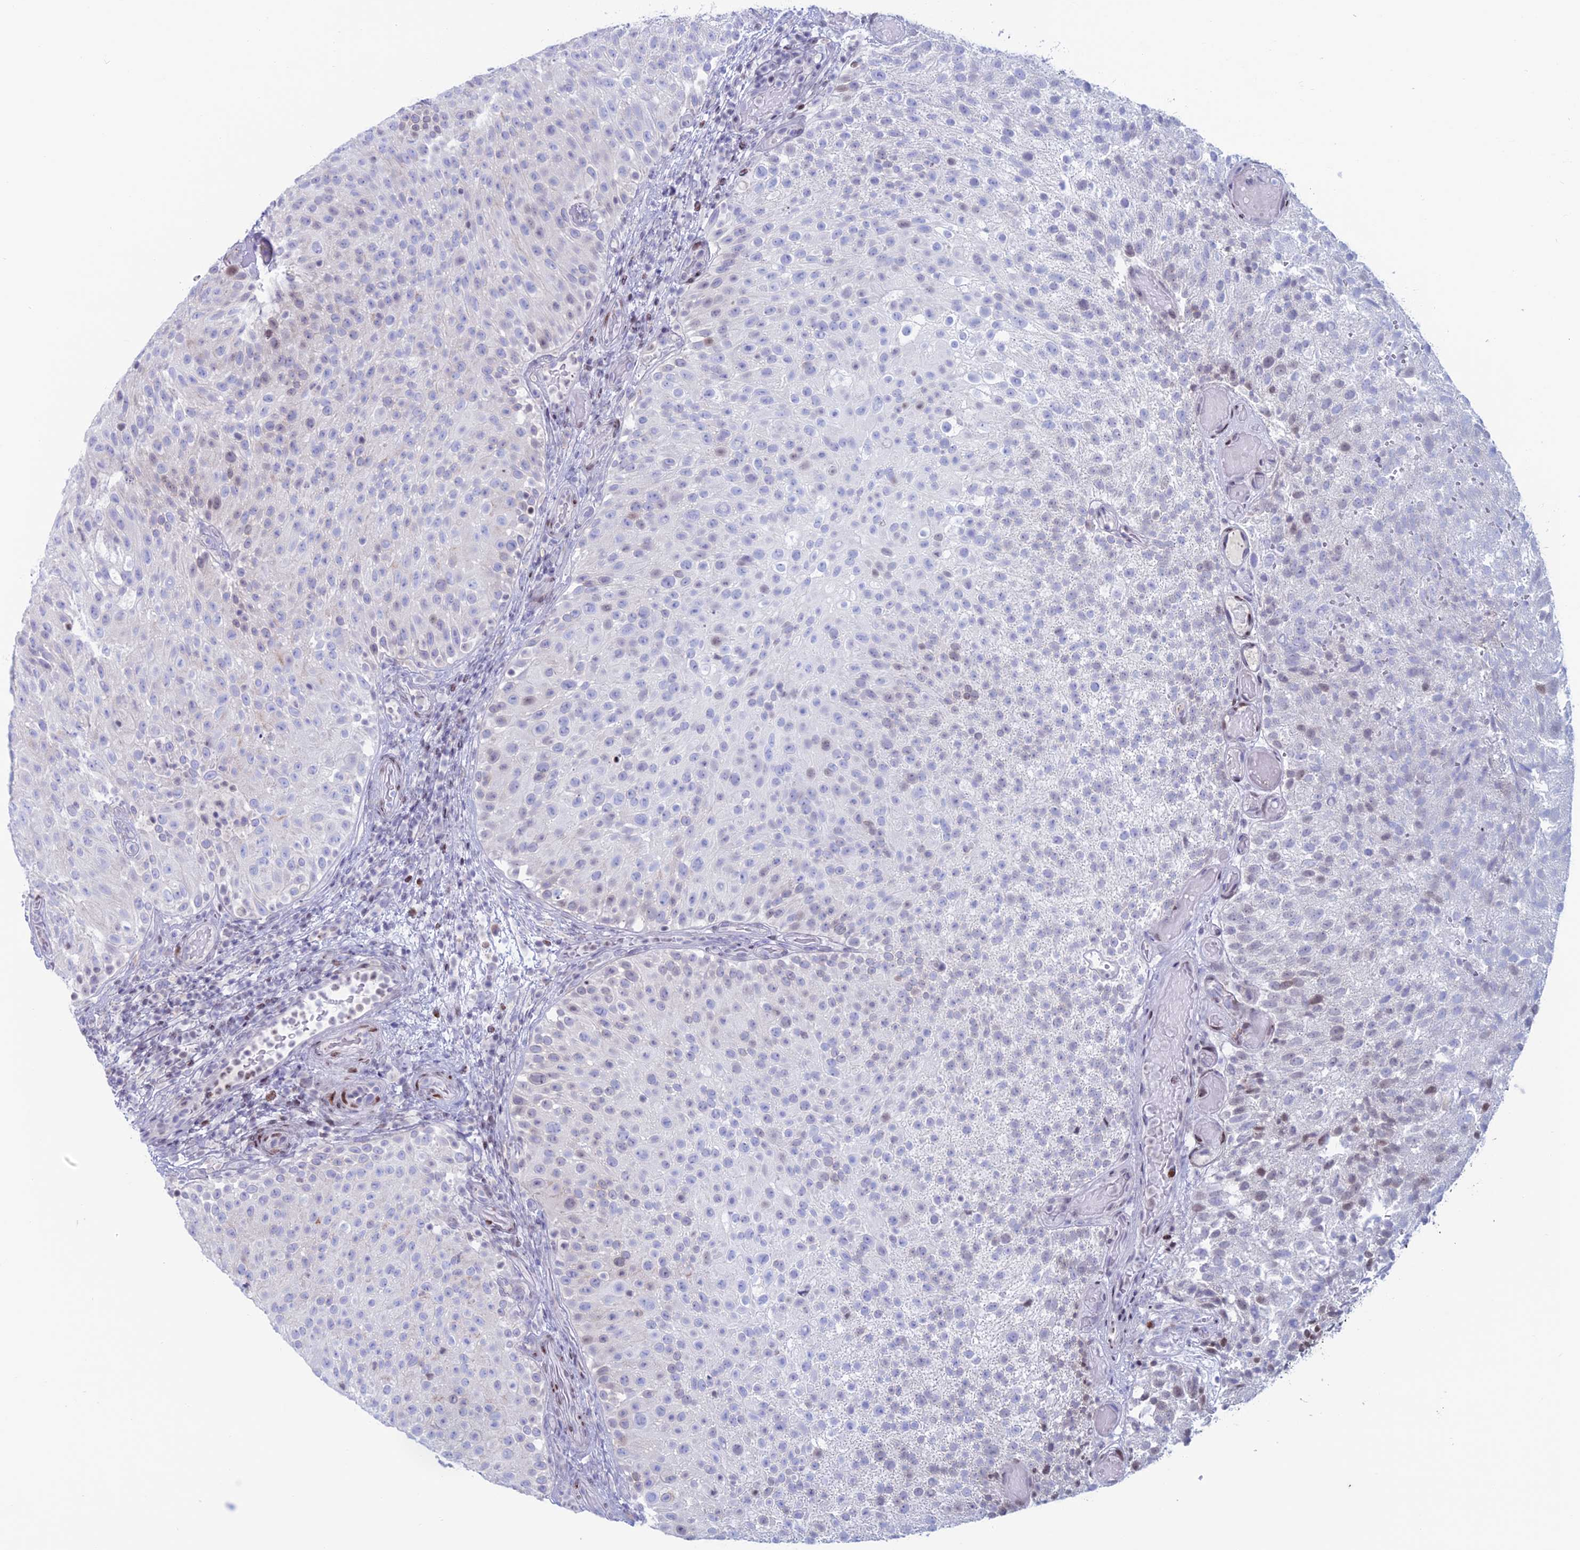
{"staining": {"intensity": "negative", "quantity": "none", "location": "none"}, "tissue": "urothelial cancer", "cell_type": "Tumor cells", "image_type": "cancer", "snomed": [{"axis": "morphology", "description": "Urothelial carcinoma, Low grade"}, {"axis": "topography", "description": "Urinary bladder"}], "caption": "This is an immunohistochemistry photomicrograph of human urothelial cancer. There is no expression in tumor cells.", "gene": "CERS6", "patient": {"sex": "male", "age": 78}}